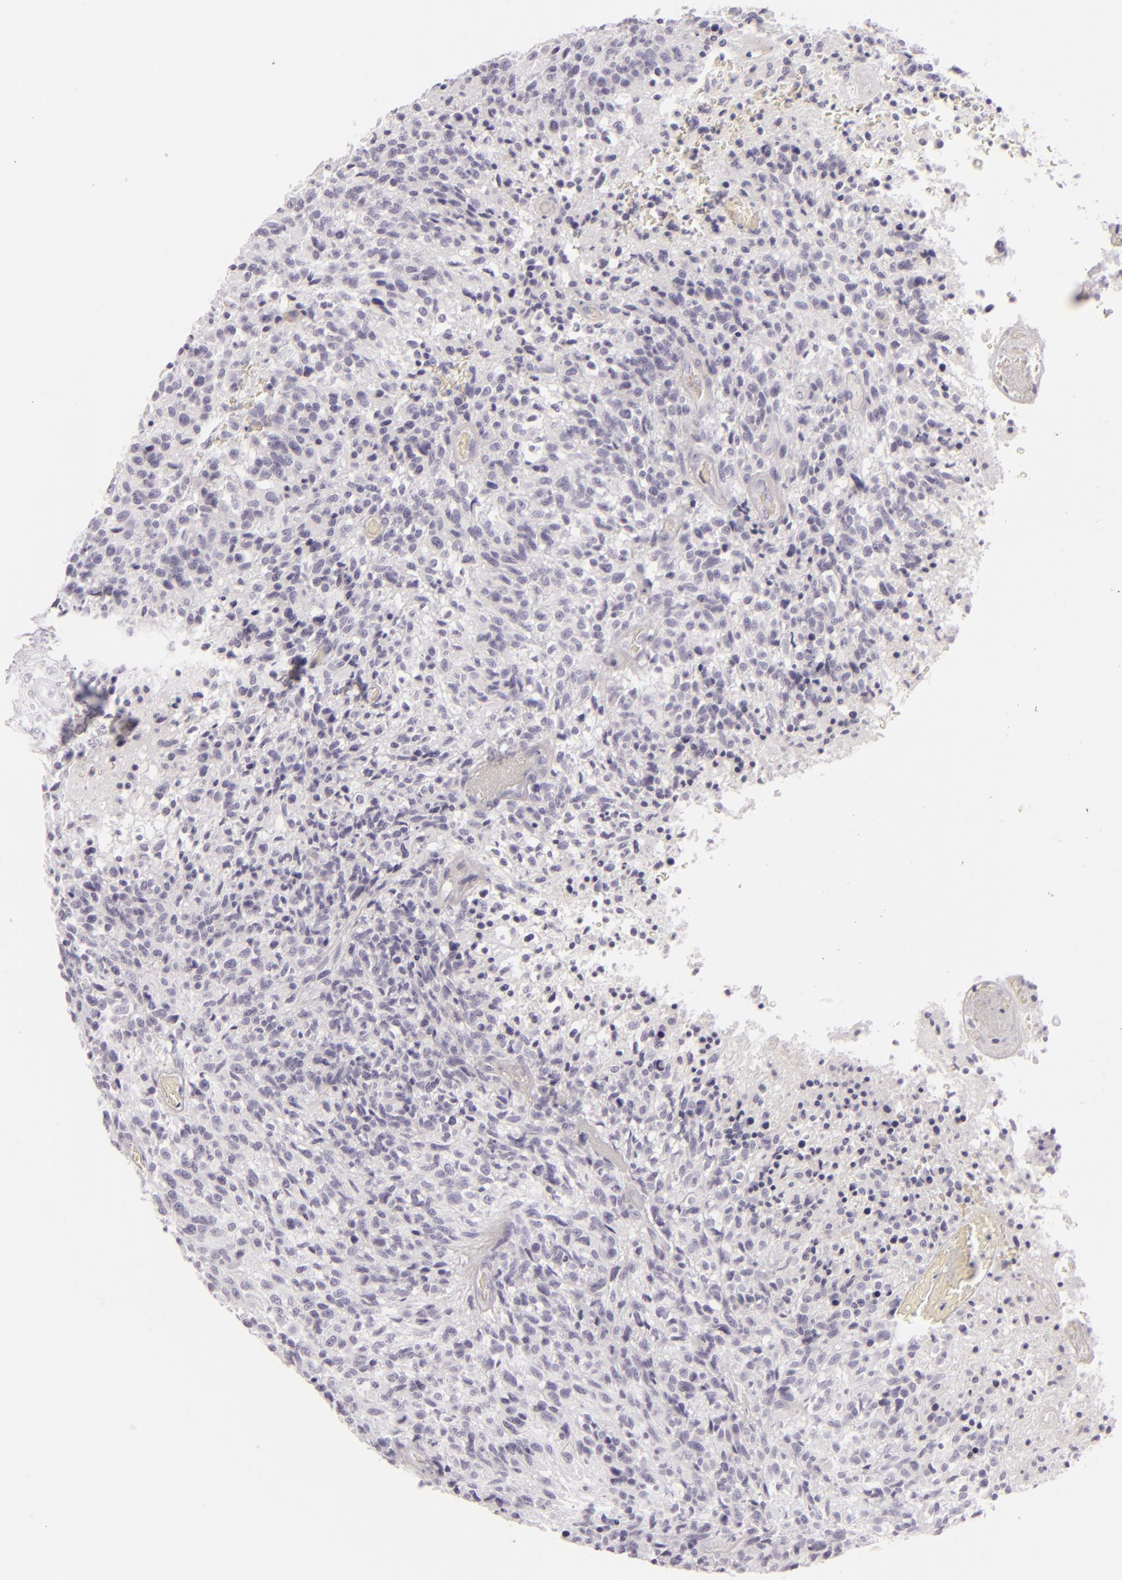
{"staining": {"intensity": "negative", "quantity": "none", "location": "none"}, "tissue": "glioma", "cell_type": "Tumor cells", "image_type": "cancer", "snomed": [{"axis": "morphology", "description": "Glioma, malignant, High grade"}, {"axis": "topography", "description": "Brain"}], "caption": "There is no significant expression in tumor cells of glioma.", "gene": "CDX2", "patient": {"sex": "male", "age": 36}}